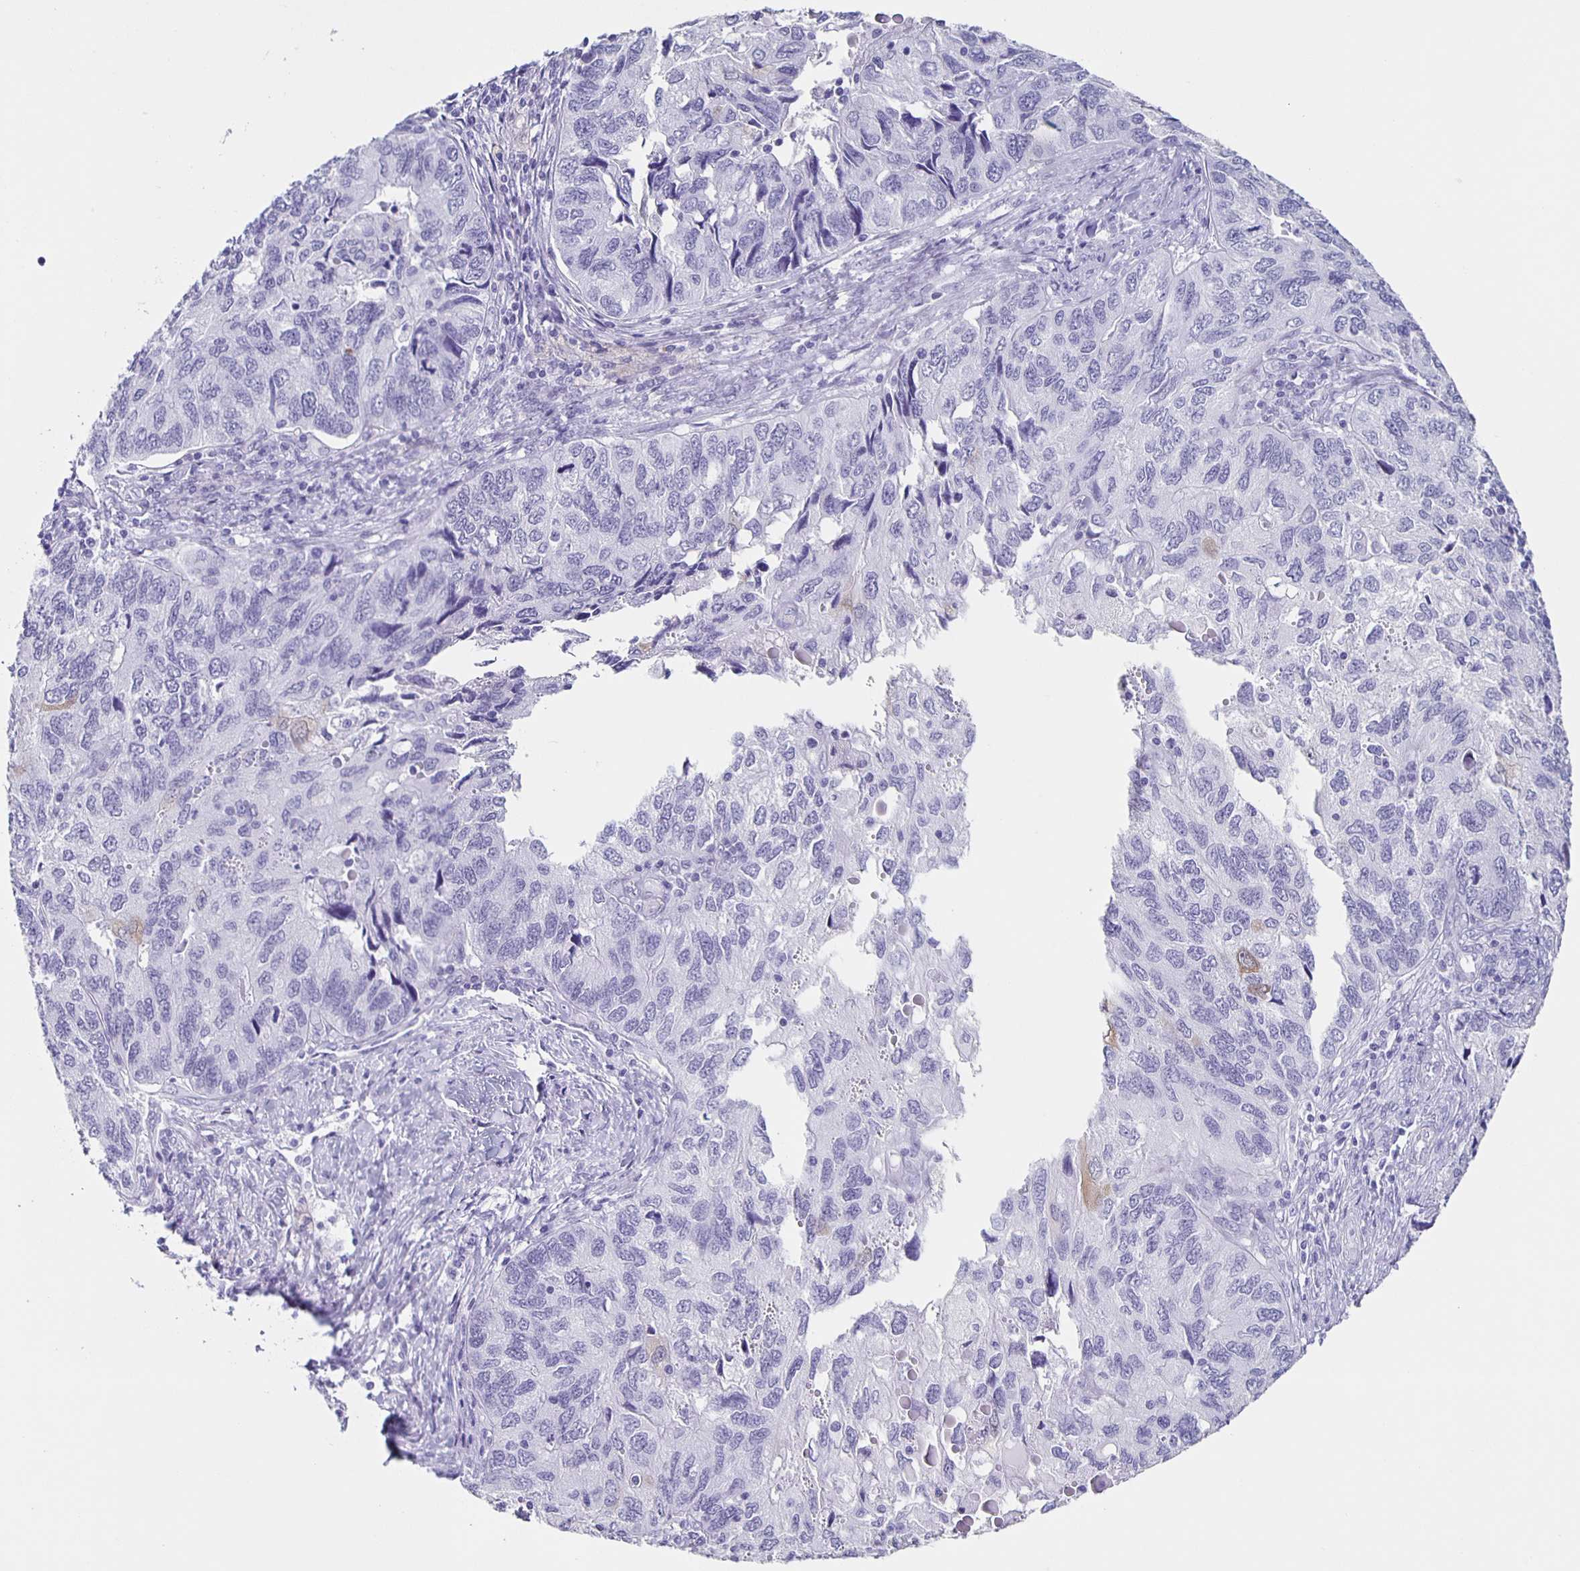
{"staining": {"intensity": "negative", "quantity": "none", "location": "none"}, "tissue": "endometrial cancer", "cell_type": "Tumor cells", "image_type": "cancer", "snomed": [{"axis": "morphology", "description": "Carcinoma, NOS"}, {"axis": "topography", "description": "Uterus"}], "caption": "IHC photomicrograph of neoplastic tissue: human endometrial cancer (carcinoma) stained with DAB demonstrates no significant protein expression in tumor cells.", "gene": "TPPP", "patient": {"sex": "female", "age": 76}}